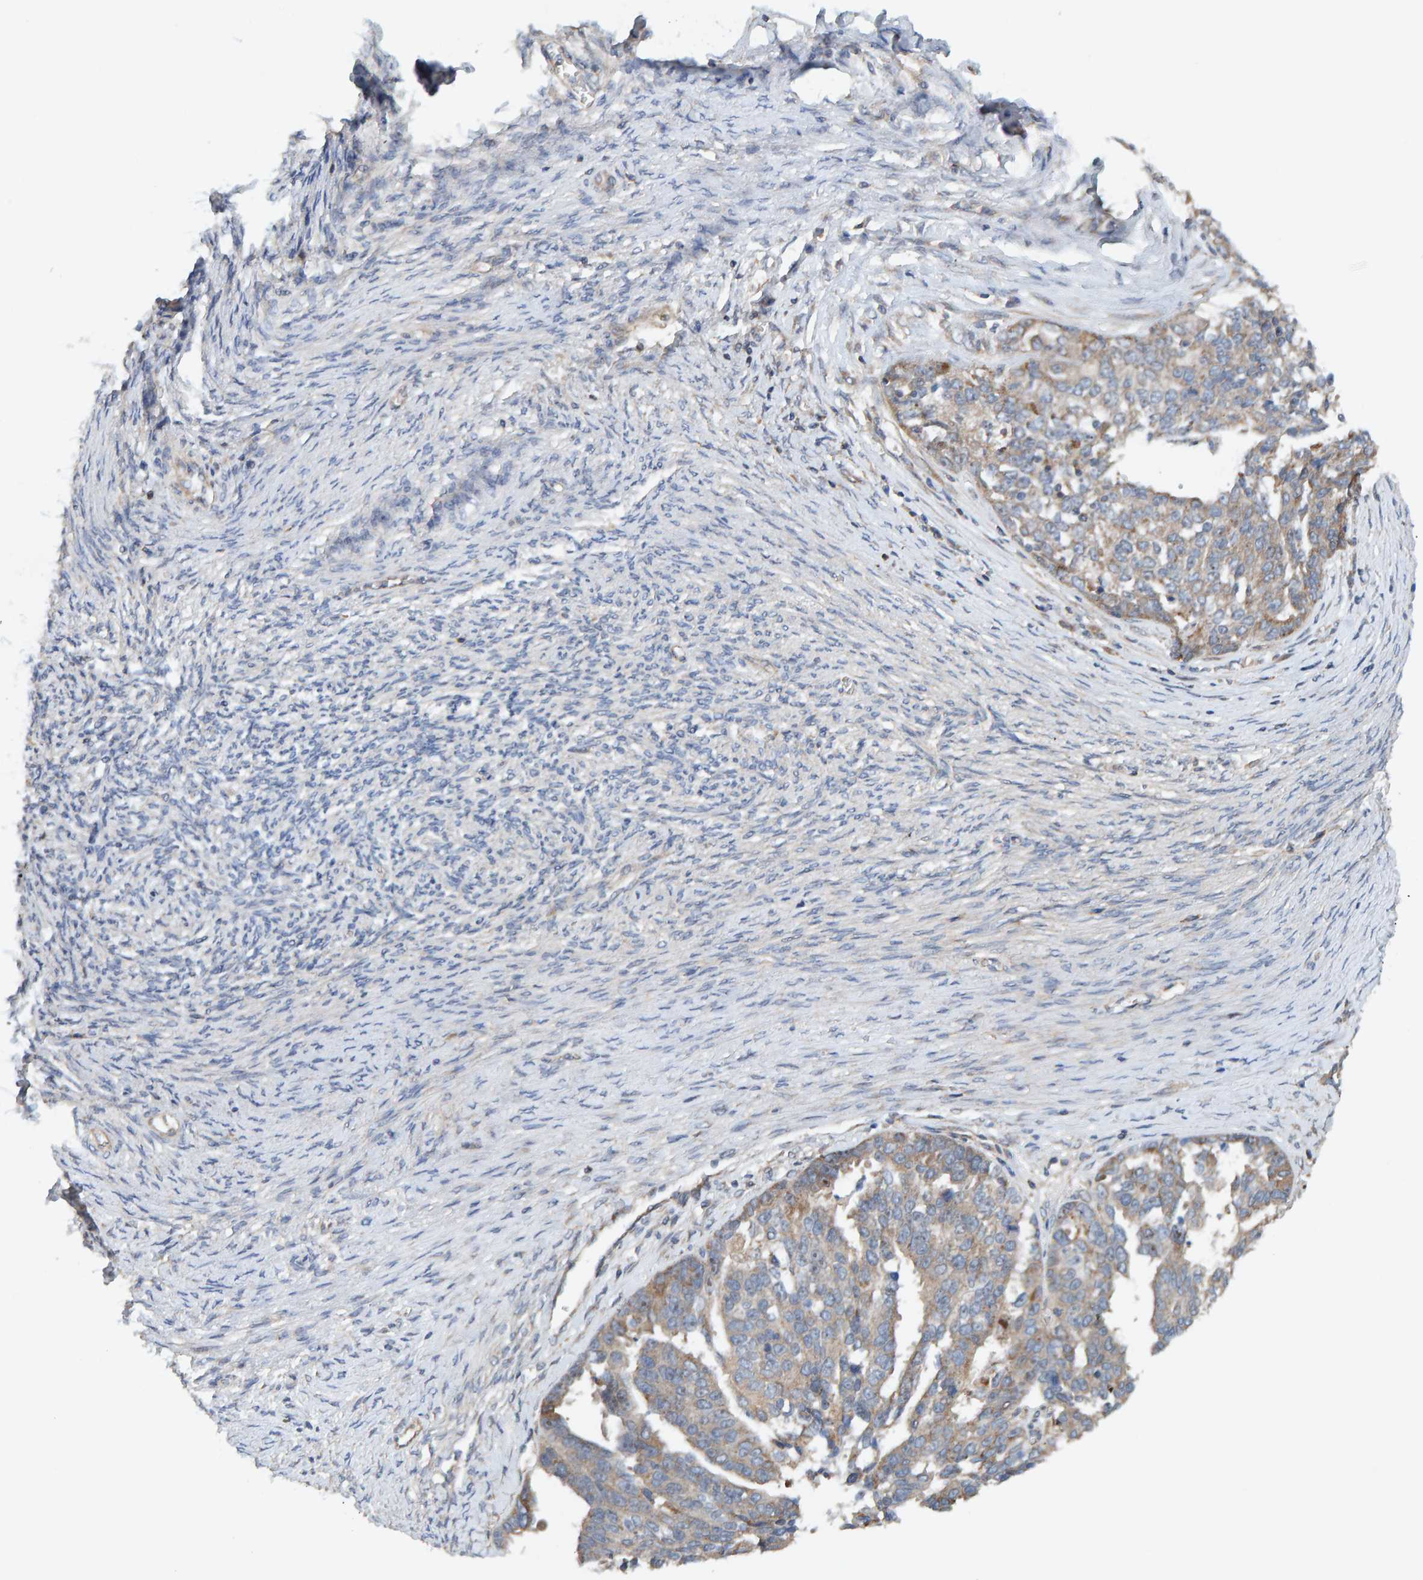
{"staining": {"intensity": "weak", "quantity": ">75%", "location": "cytoplasmic/membranous"}, "tissue": "ovarian cancer", "cell_type": "Tumor cells", "image_type": "cancer", "snomed": [{"axis": "morphology", "description": "Cystadenocarcinoma, serous, NOS"}, {"axis": "topography", "description": "Ovary"}], "caption": "The photomicrograph shows staining of ovarian serous cystadenocarcinoma, revealing weak cytoplasmic/membranous protein staining (brown color) within tumor cells.", "gene": "CCM2", "patient": {"sex": "female", "age": 44}}